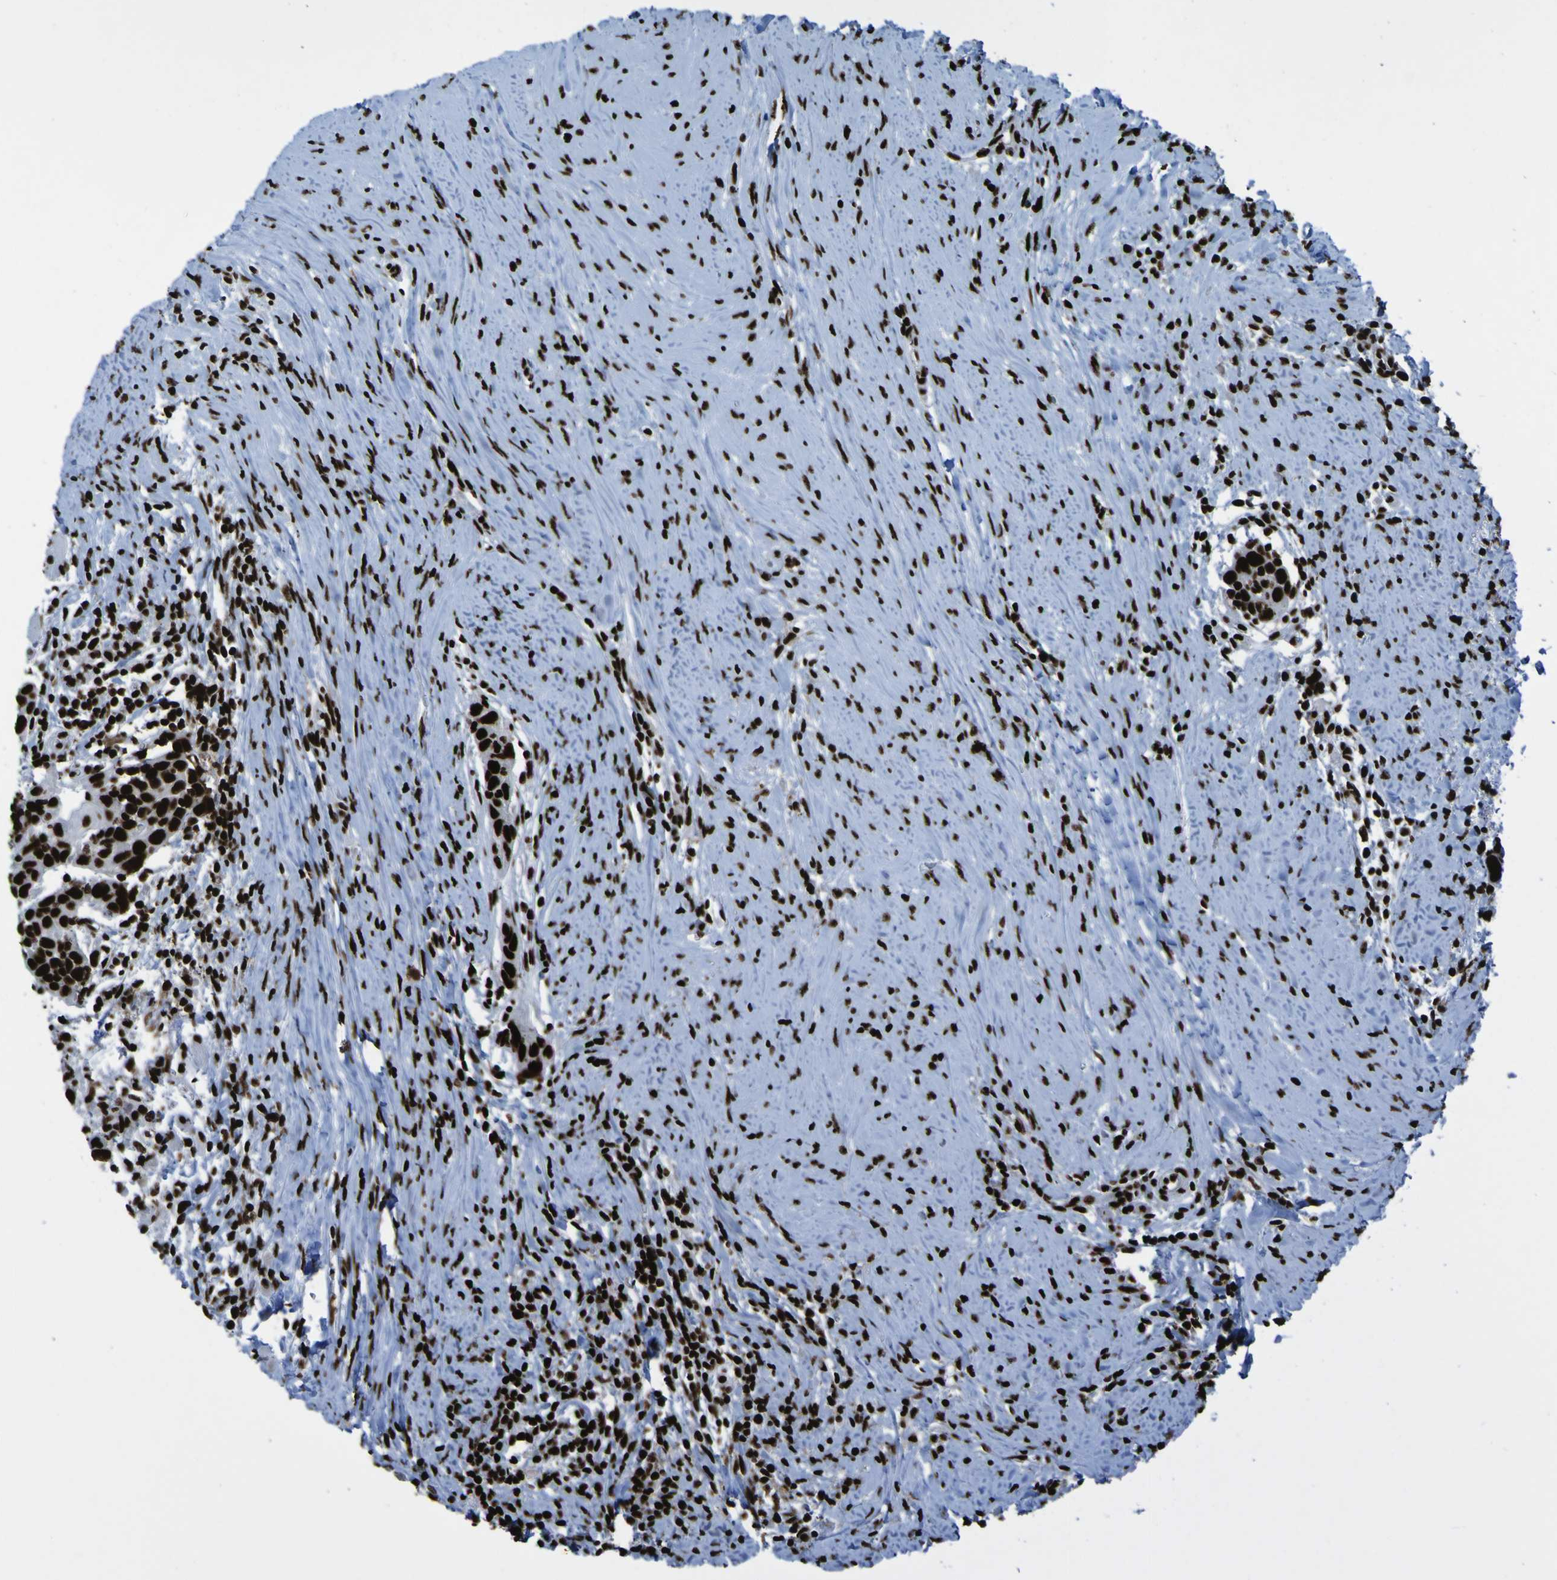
{"staining": {"intensity": "strong", "quantity": ">75%", "location": "nuclear"}, "tissue": "head and neck cancer", "cell_type": "Tumor cells", "image_type": "cancer", "snomed": [{"axis": "morphology", "description": "Squamous cell carcinoma, NOS"}, {"axis": "topography", "description": "Oral tissue"}, {"axis": "topography", "description": "Head-Neck"}], "caption": "Brown immunohistochemical staining in human squamous cell carcinoma (head and neck) displays strong nuclear expression in approximately >75% of tumor cells.", "gene": "NPM1", "patient": {"sex": "female", "age": 50}}